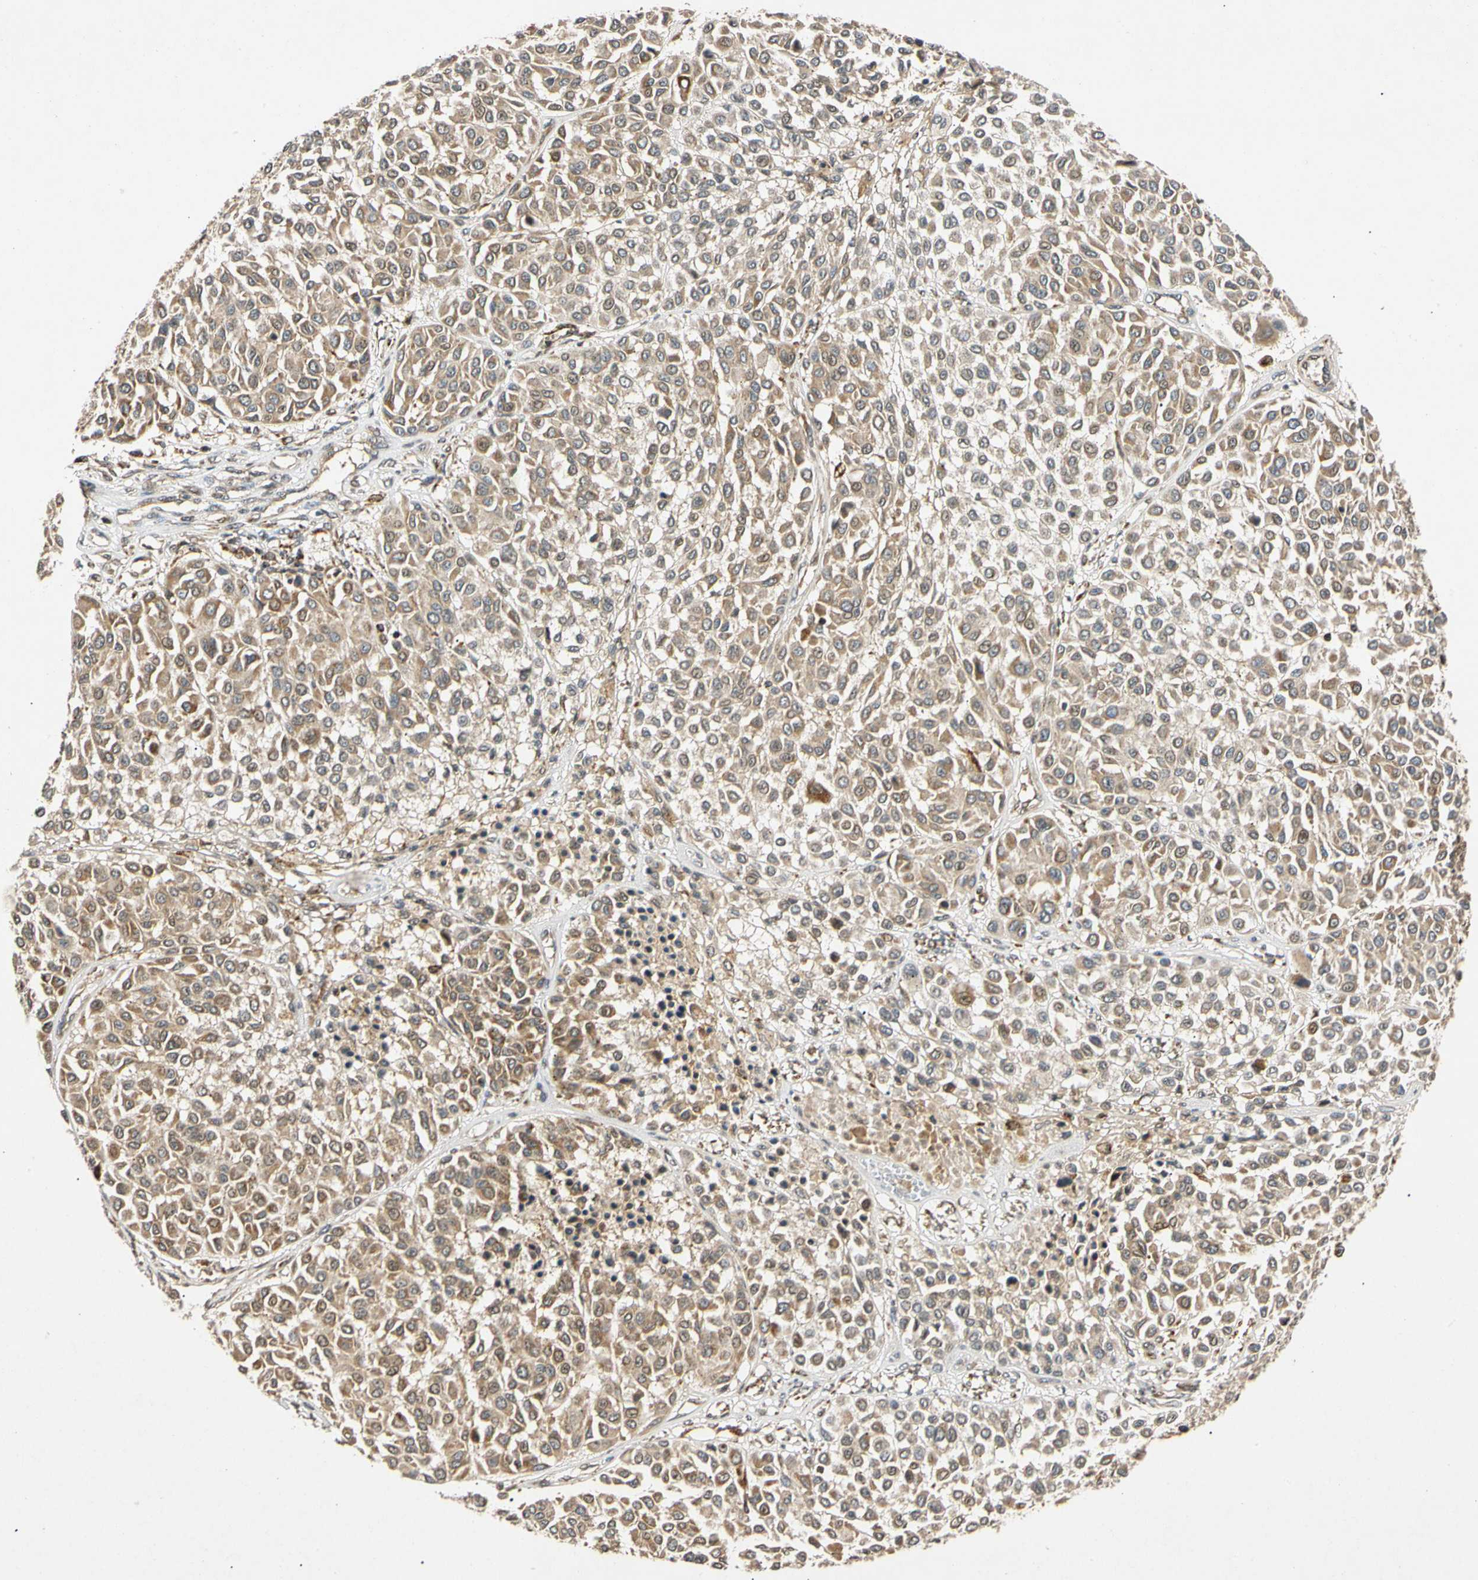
{"staining": {"intensity": "moderate", "quantity": ">75%", "location": "cytoplasmic/membranous"}, "tissue": "melanoma", "cell_type": "Tumor cells", "image_type": "cancer", "snomed": [{"axis": "morphology", "description": "Malignant melanoma, Metastatic site"}, {"axis": "topography", "description": "Soft tissue"}], "caption": "Immunohistochemistry (DAB (3,3'-diaminobenzidine)) staining of melanoma exhibits moderate cytoplasmic/membranous protein staining in approximately >75% of tumor cells.", "gene": "MRPS22", "patient": {"sex": "male", "age": 41}}